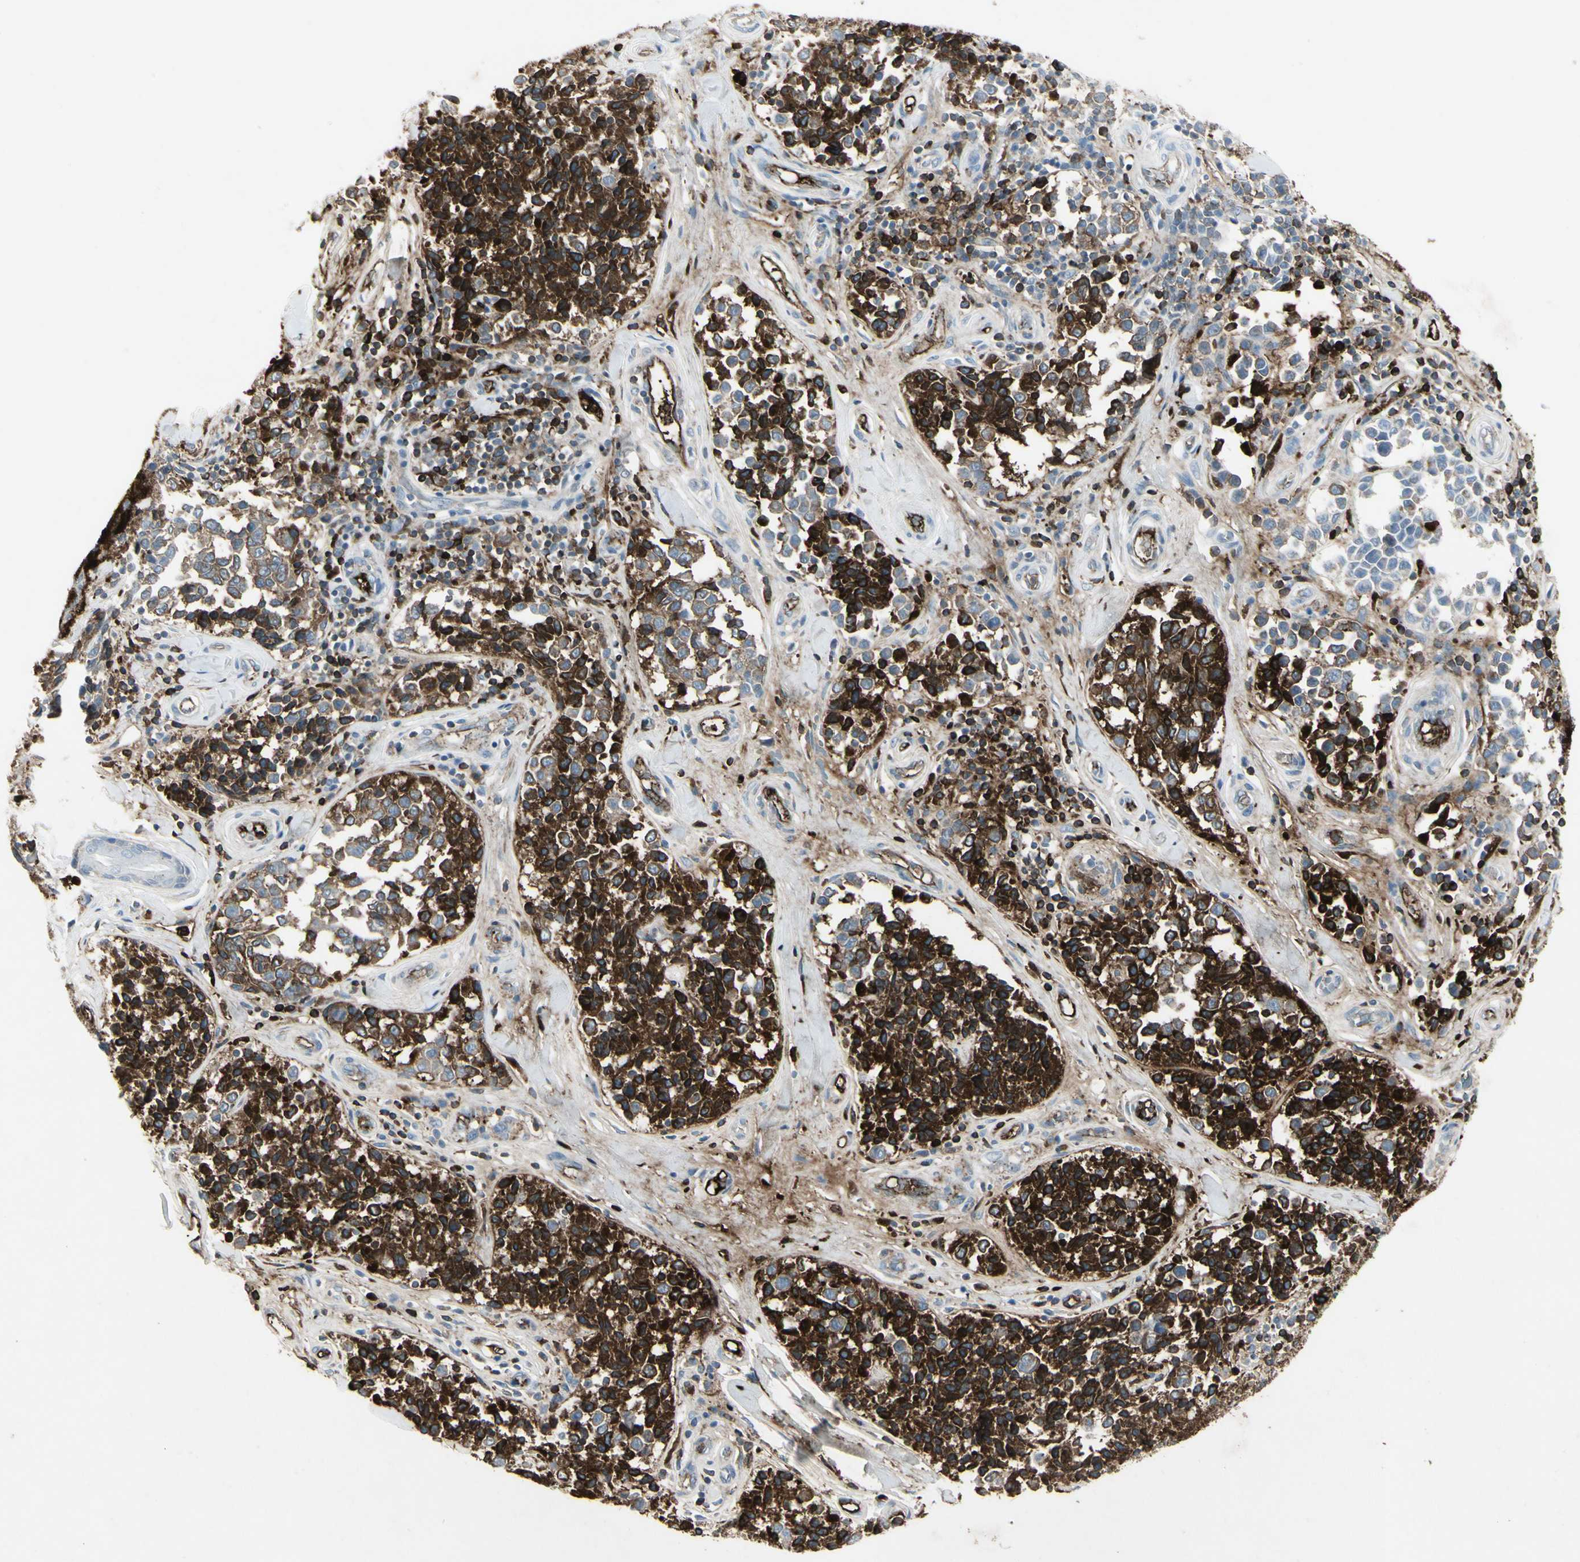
{"staining": {"intensity": "strong", "quantity": "25%-75%", "location": "cytoplasmic/membranous"}, "tissue": "melanoma", "cell_type": "Tumor cells", "image_type": "cancer", "snomed": [{"axis": "morphology", "description": "Malignant melanoma, NOS"}, {"axis": "topography", "description": "Skin"}], "caption": "The histopathology image shows staining of melanoma, revealing strong cytoplasmic/membranous protein expression (brown color) within tumor cells. (IHC, brightfield microscopy, high magnification).", "gene": "IGHM", "patient": {"sex": "female", "age": 64}}